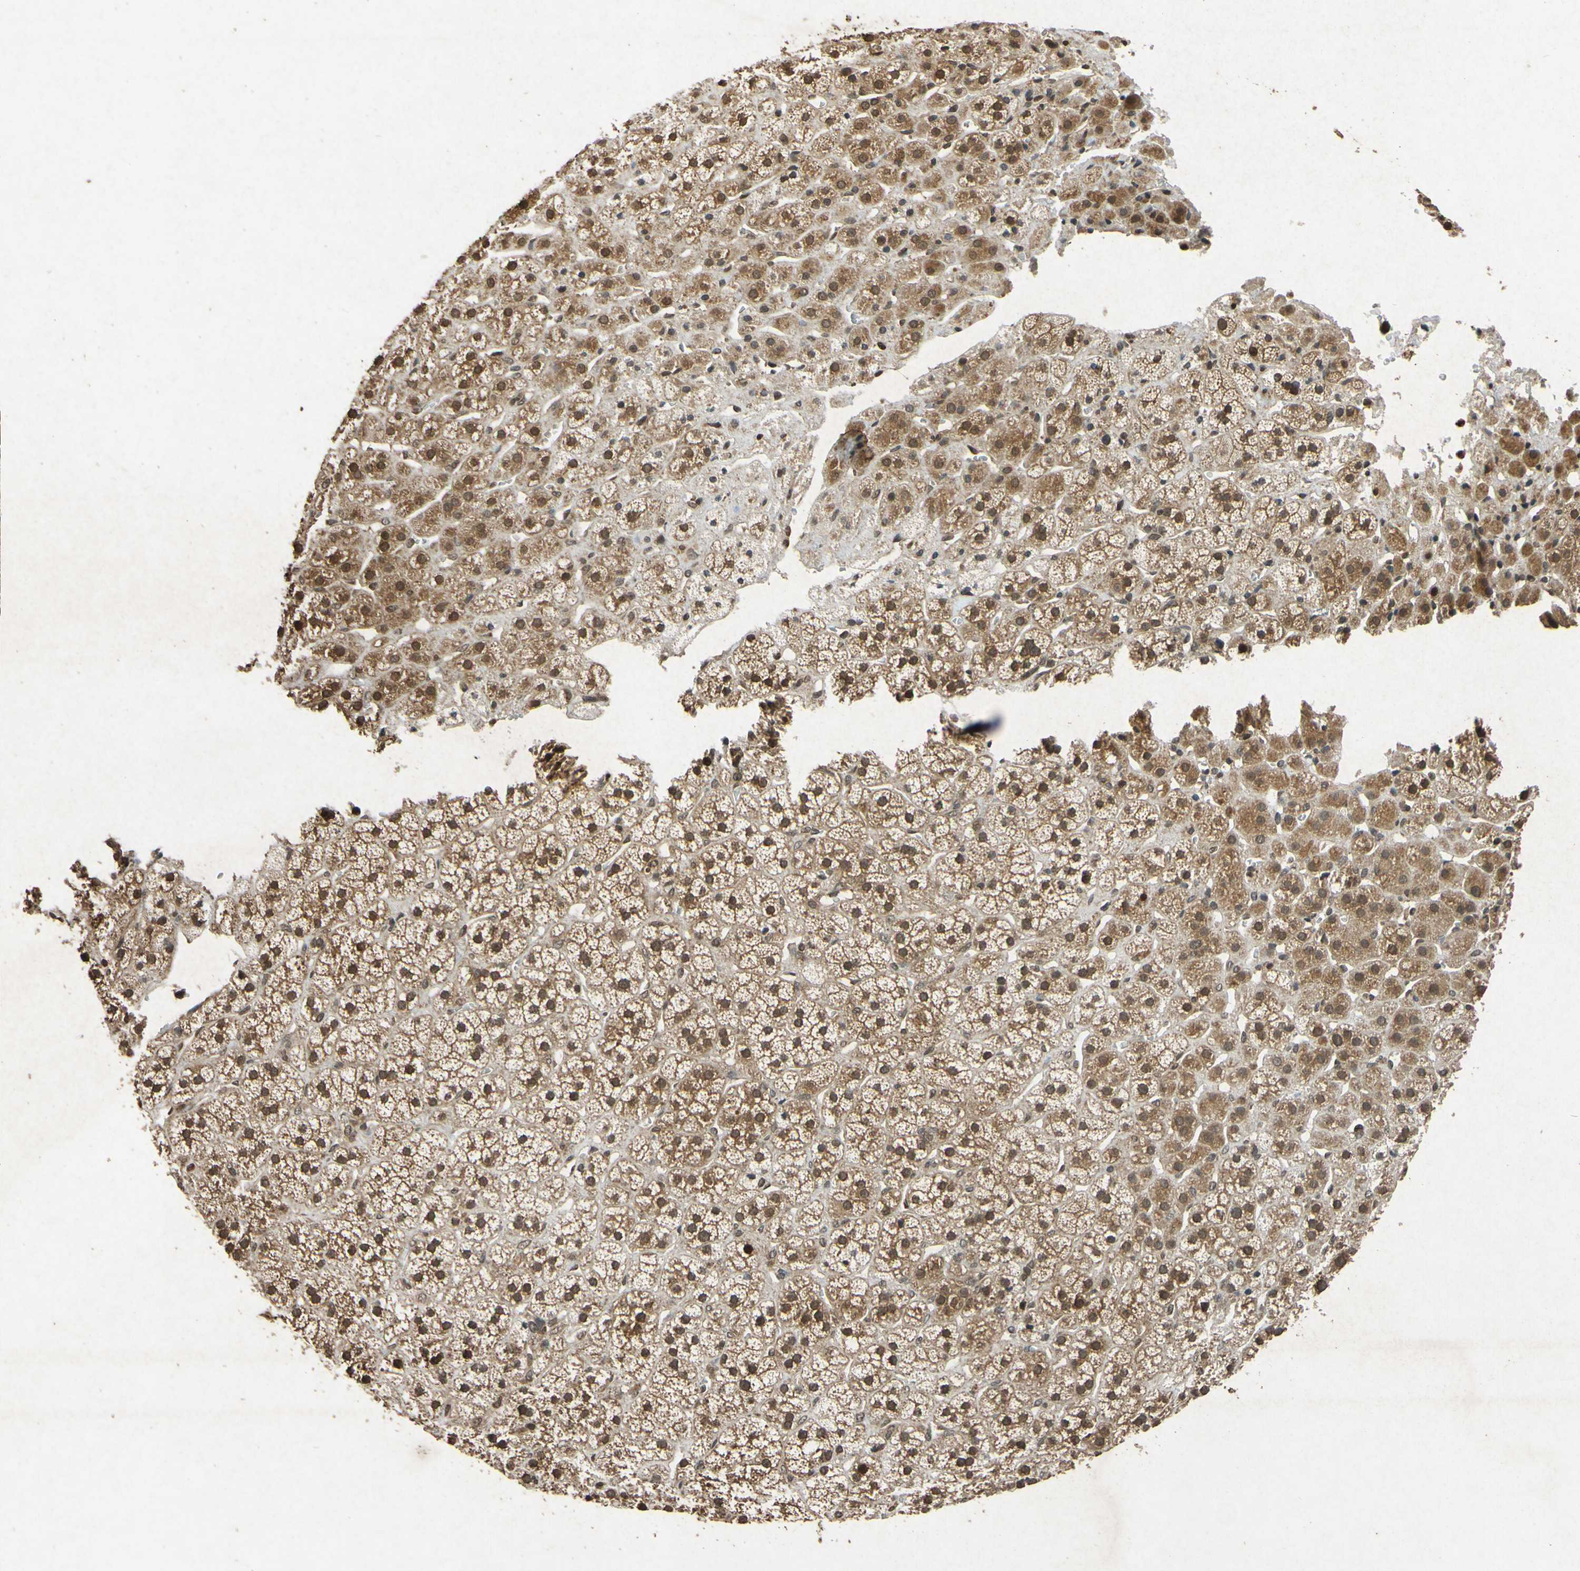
{"staining": {"intensity": "moderate", "quantity": ">75%", "location": "cytoplasmic/membranous"}, "tissue": "adrenal gland", "cell_type": "Glandular cells", "image_type": "normal", "snomed": [{"axis": "morphology", "description": "Normal tissue, NOS"}, {"axis": "topography", "description": "Adrenal gland"}], "caption": "The image demonstrates staining of normal adrenal gland, revealing moderate cytoplasmic/membranous protein expression (brown color) within glandular cells. (Brightfield microscopy of DAB IHC at high magnification).", "gene": "ATP6V1H", "patient": {"sex": "male", "age": 56}}